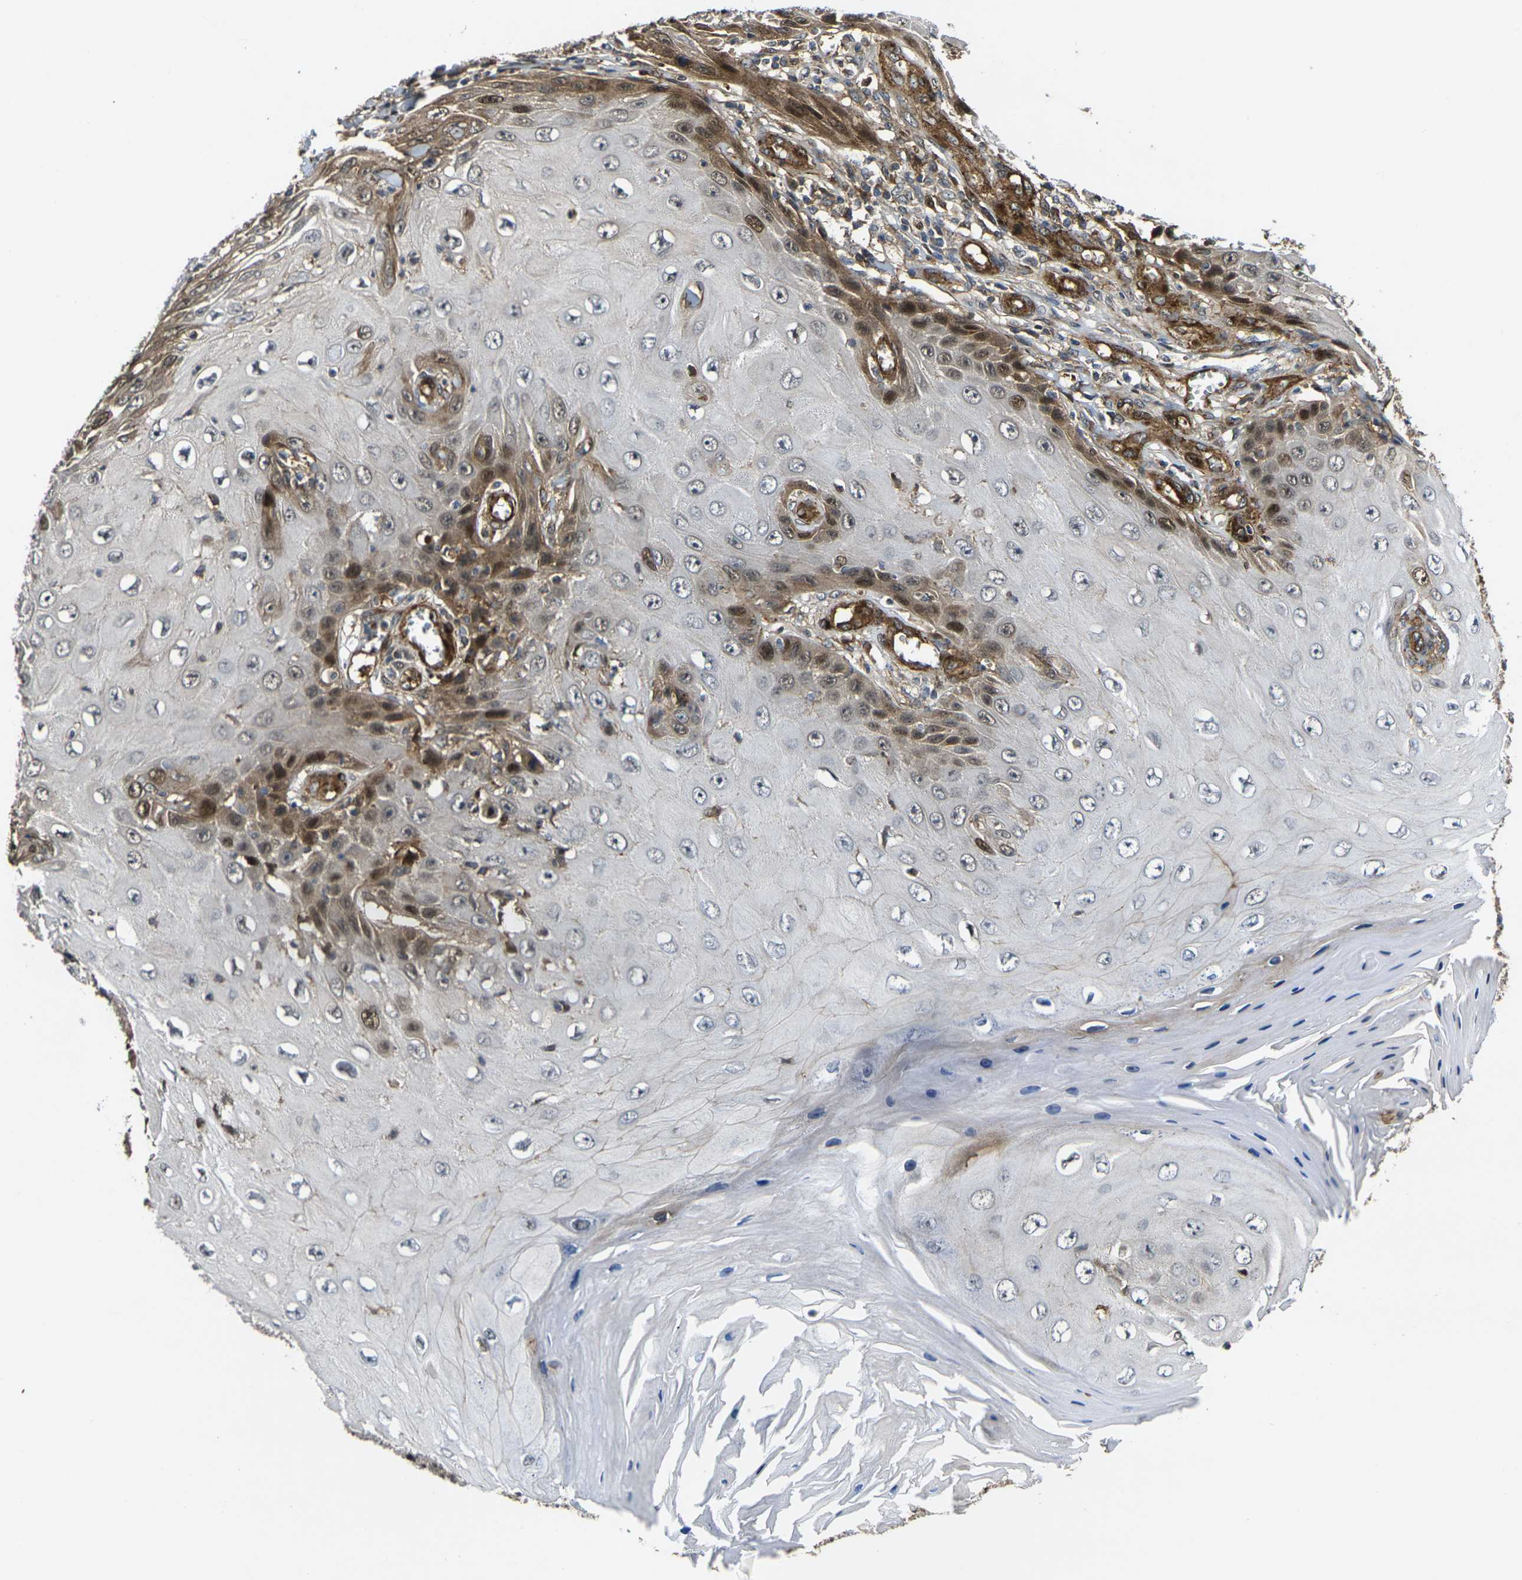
{"staining": {"intensity": "moderate", "quantity": "25%-75%", "location": "cytoplasmic/membranous,nuclear"}, "tissue": "skin cancer", "cell_type": "Tumor cells", "image_type": "cancer", "snomed": [{"axis": "morphology", "description": "Squamous cell carcinoma, NOS"}, {"axis": "topography", "description": "Skin"}], "caption": "Protein expression analysis of human skin squamous cell carcinoma reveals moderate cytoplasmic/membranous and nuclear expression in approximately 25%-75% of tumor cells. (DAB IHC, brown staining for protein, blue staining for nuclei).", "gene": "ECE1", "patient": {"sex": "female", "age": 73}}